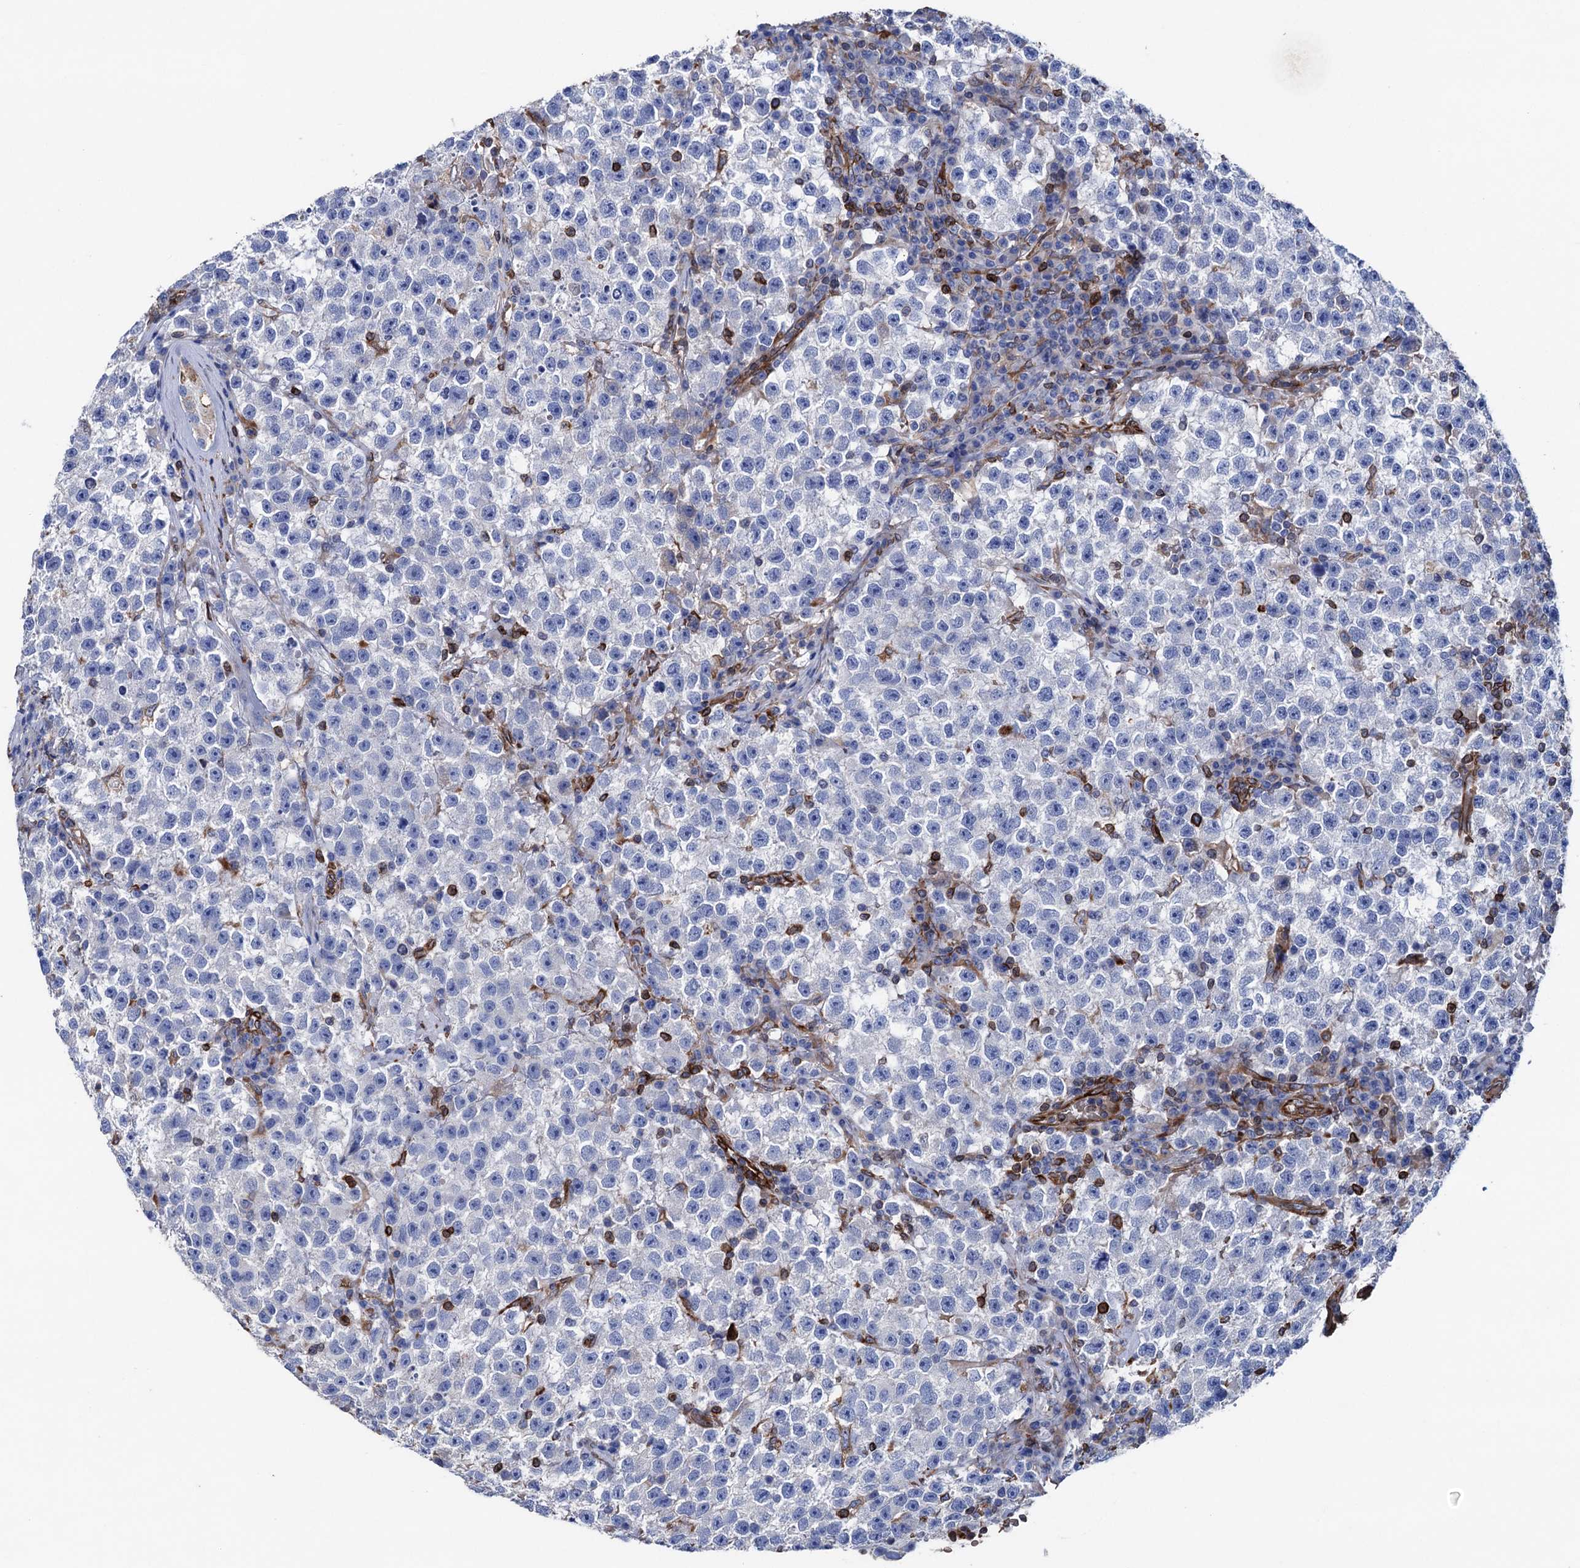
{"staining": {"intensity": "negative", "quantity": "none", "location": "none"}, "tissue": "testis cancer", "cell_type": "Tumor cells", "image_type": "cancer", "snomed": [{"axis": "morphology", "description": "Seminoma, NOS"}, {"axis": "topography", "description": "Testis"}], "caption": "A high-resolution histopathology image shows immunohistochemistry staining of testis cancer, which shows no significant expression in tumor cells.", "gene": "STING1", "patient": {"sex": "male", "age": 22}}